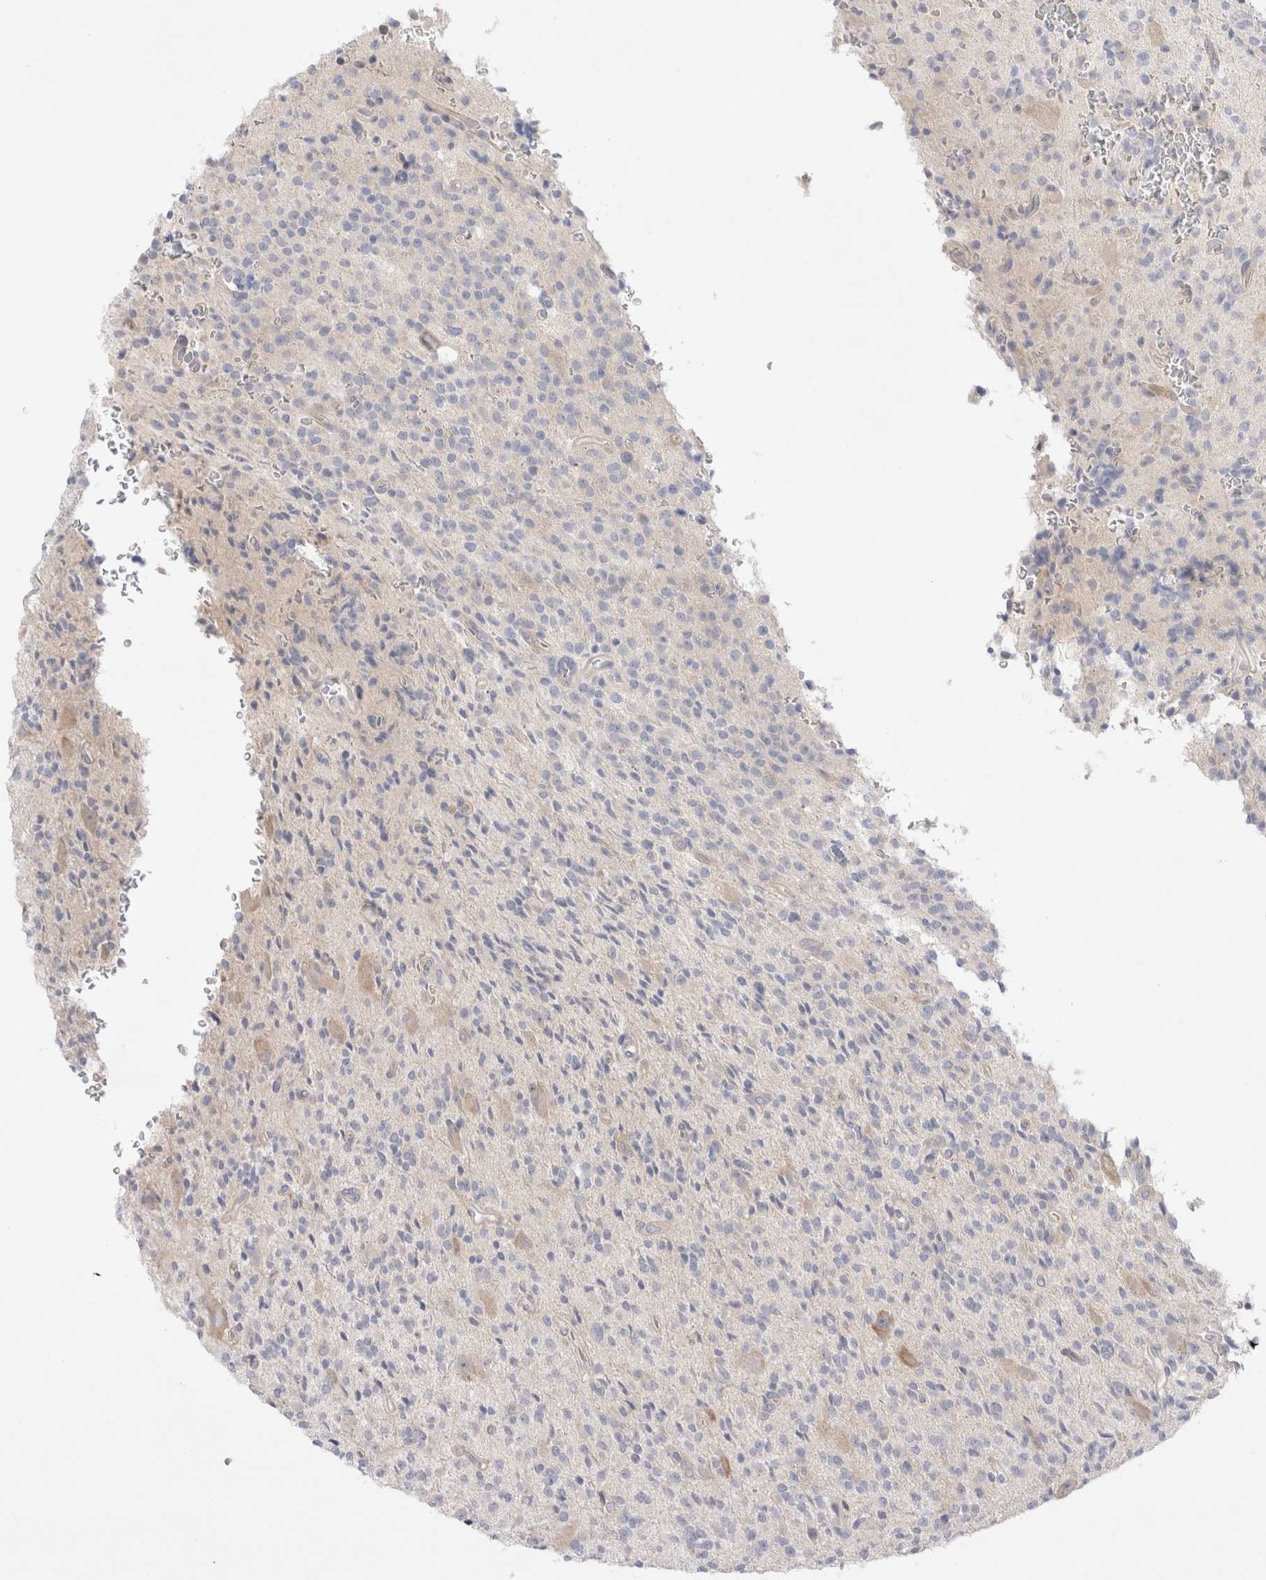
{"staining": {"intensity": "weak", "quantity": "<25%", "location": "cytoplasmic/membranous"}, "tissue": "glioma", "cell_type": "Tumor cells", "image_type": "cancer", "snomed": [{"axis": "morphology", "description": "Glioma, malignant, High grade"}, {"axis": "topography", "description": "Brain"}], "caption": "A histopathology image of human malignant glioma (high-grade) is negative for staining in tumor cells.", "gene": "RBM12B", "patient": {"sex": "male", "age": 34}}